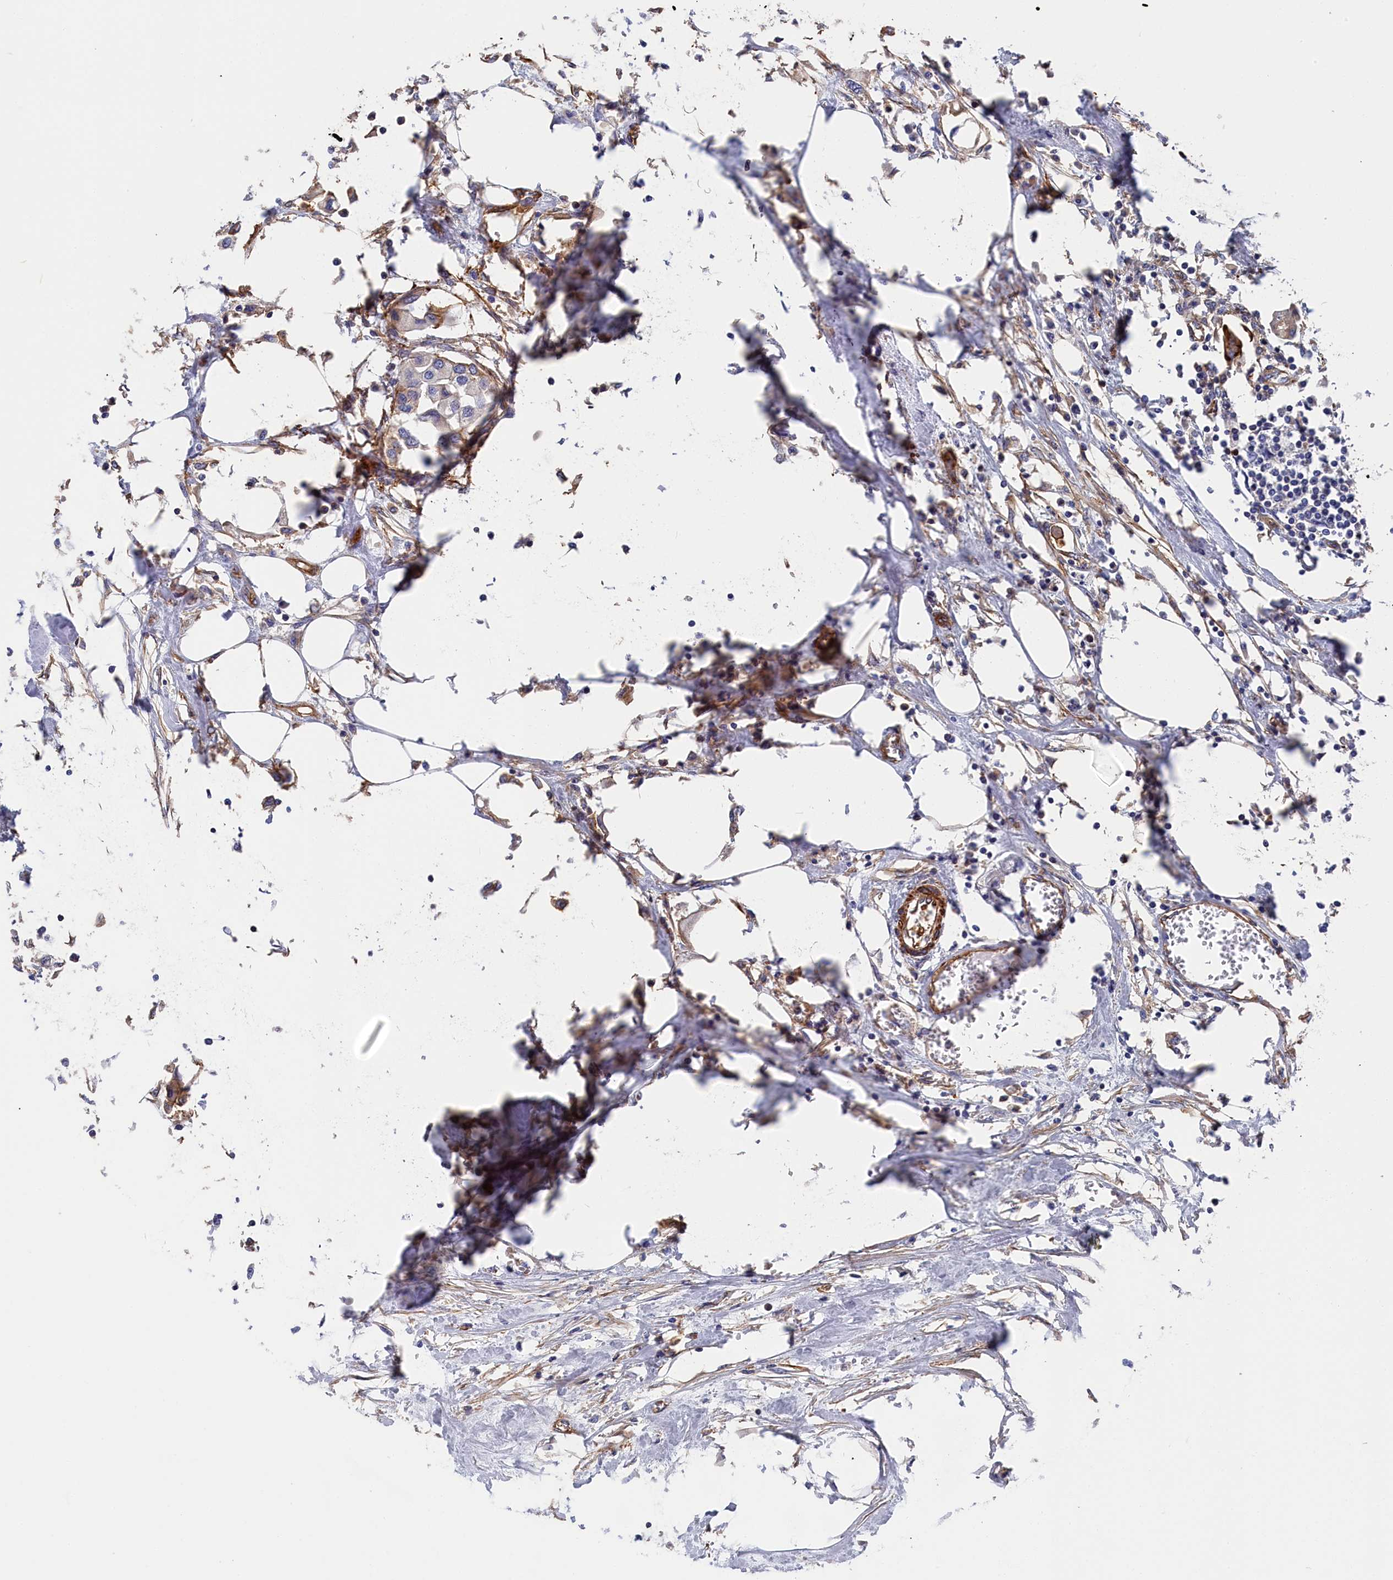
{"staining": {"intensity": "negative", "quantity": "none", "location": "none"}, "tissue": "urothelial cancer", "cell_type": "Tumor cells", "image_type": "cancer", "snomed": [{"axis": "morphology", "description": "Urothelial carcinoma, High grade"}, {"axis": "topography", "description": "Urinary bladder"}], "caption": "Immunohistochemical staining of urothelial carcinoma (high-grade) reveals no significant expression in tumor cells.", "gene": "LDHD", "patient": {"sex": "male", "age": 64}}